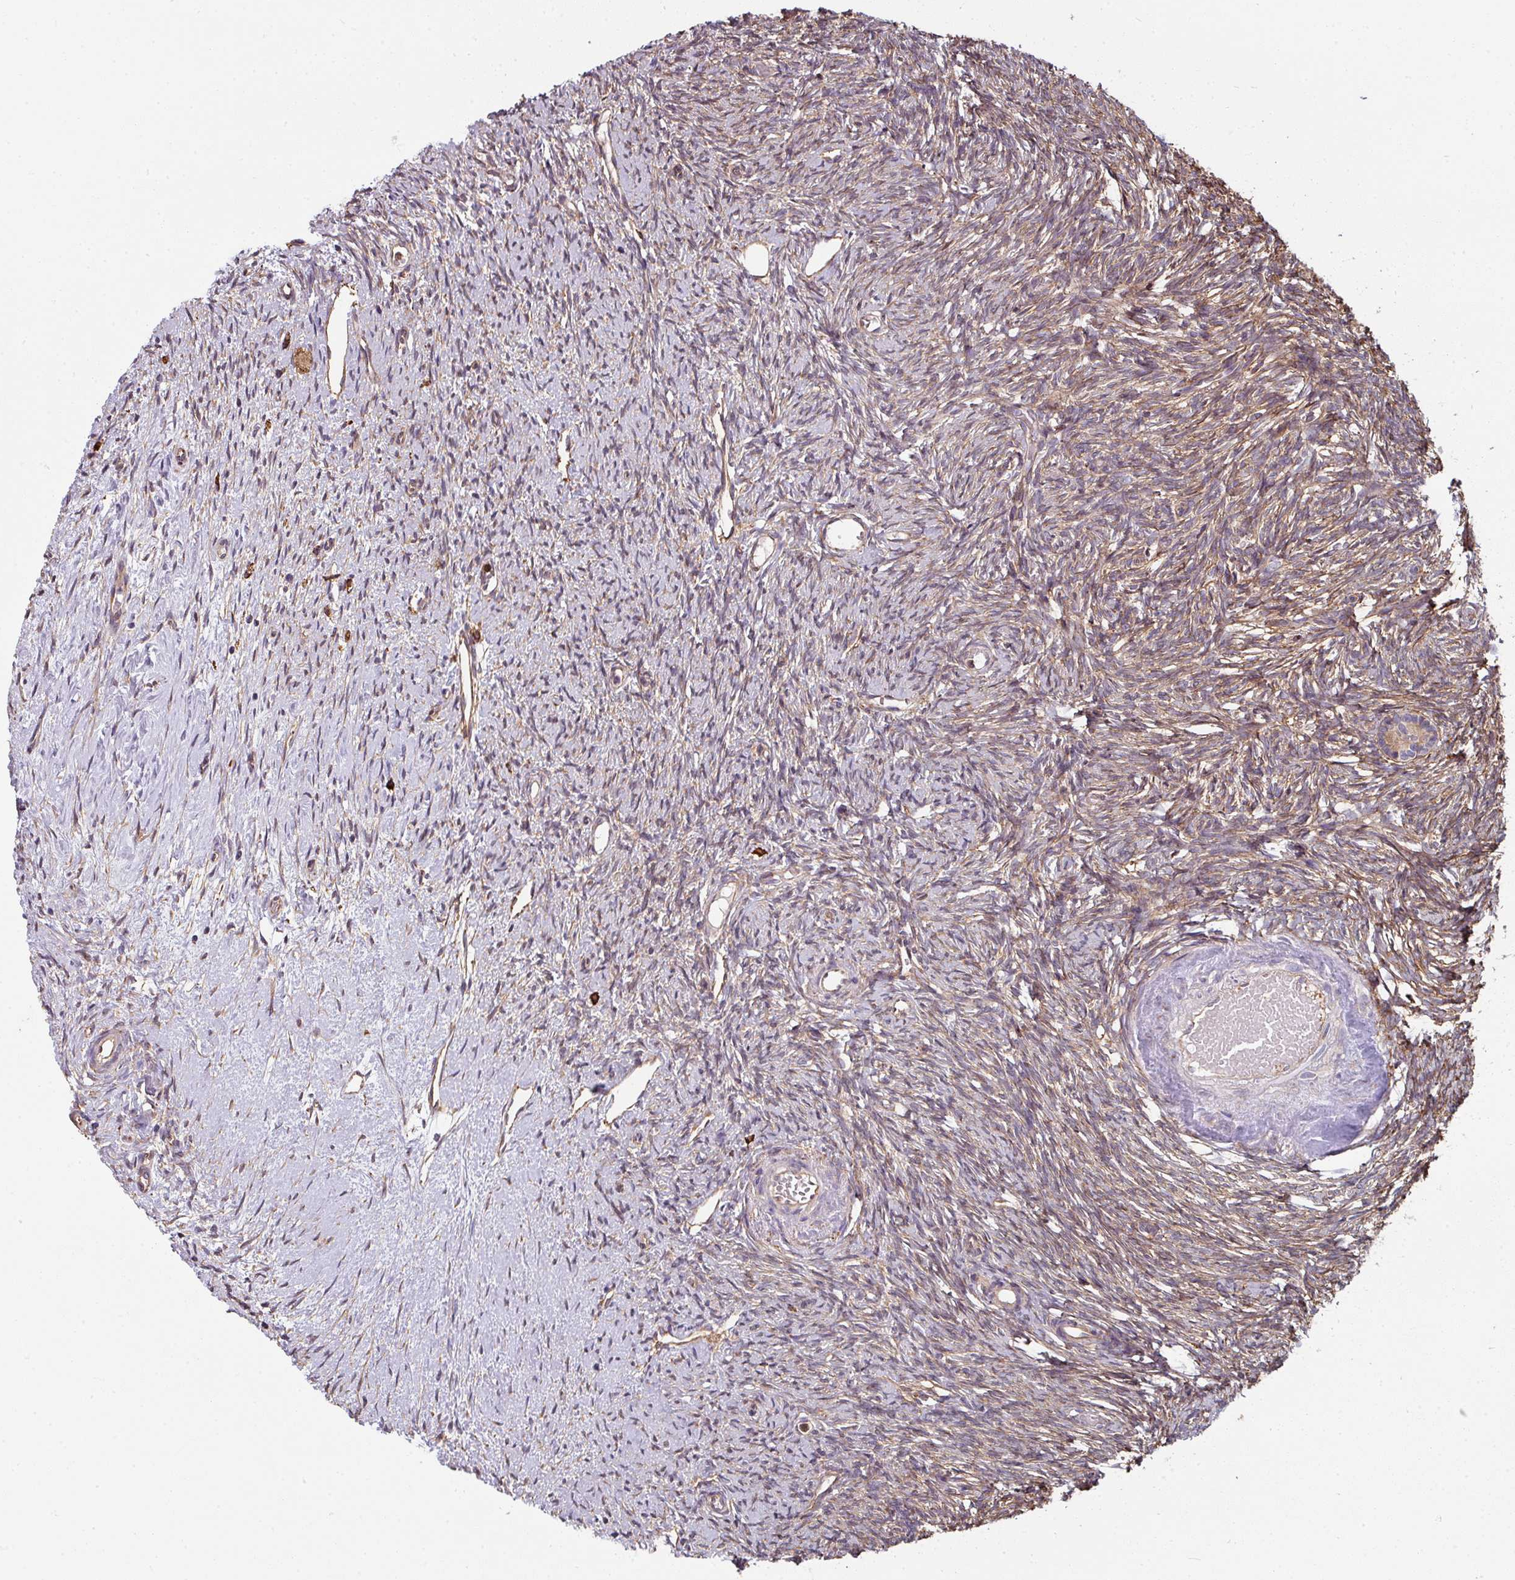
{"staining": {"intensity": "moderate", "quantity": ">75%", "location": "cytoplasmic/membranous"}, "tissue": "ovary", "cell_type": "Follicle cells", "image_type": "normal", "snomed": [{"axis": "morphology", "description": "Normal tissue, NOS"}, {"axis": "topography", "description": "Ovary"}], "caption": "Protein expression analysis of benign ovary exhibits moderate cytoplasmic/membranous expression in about >75% of follicle cells.", "gene": "FAT4", "patient": {"sex": "female", "age": 51}}